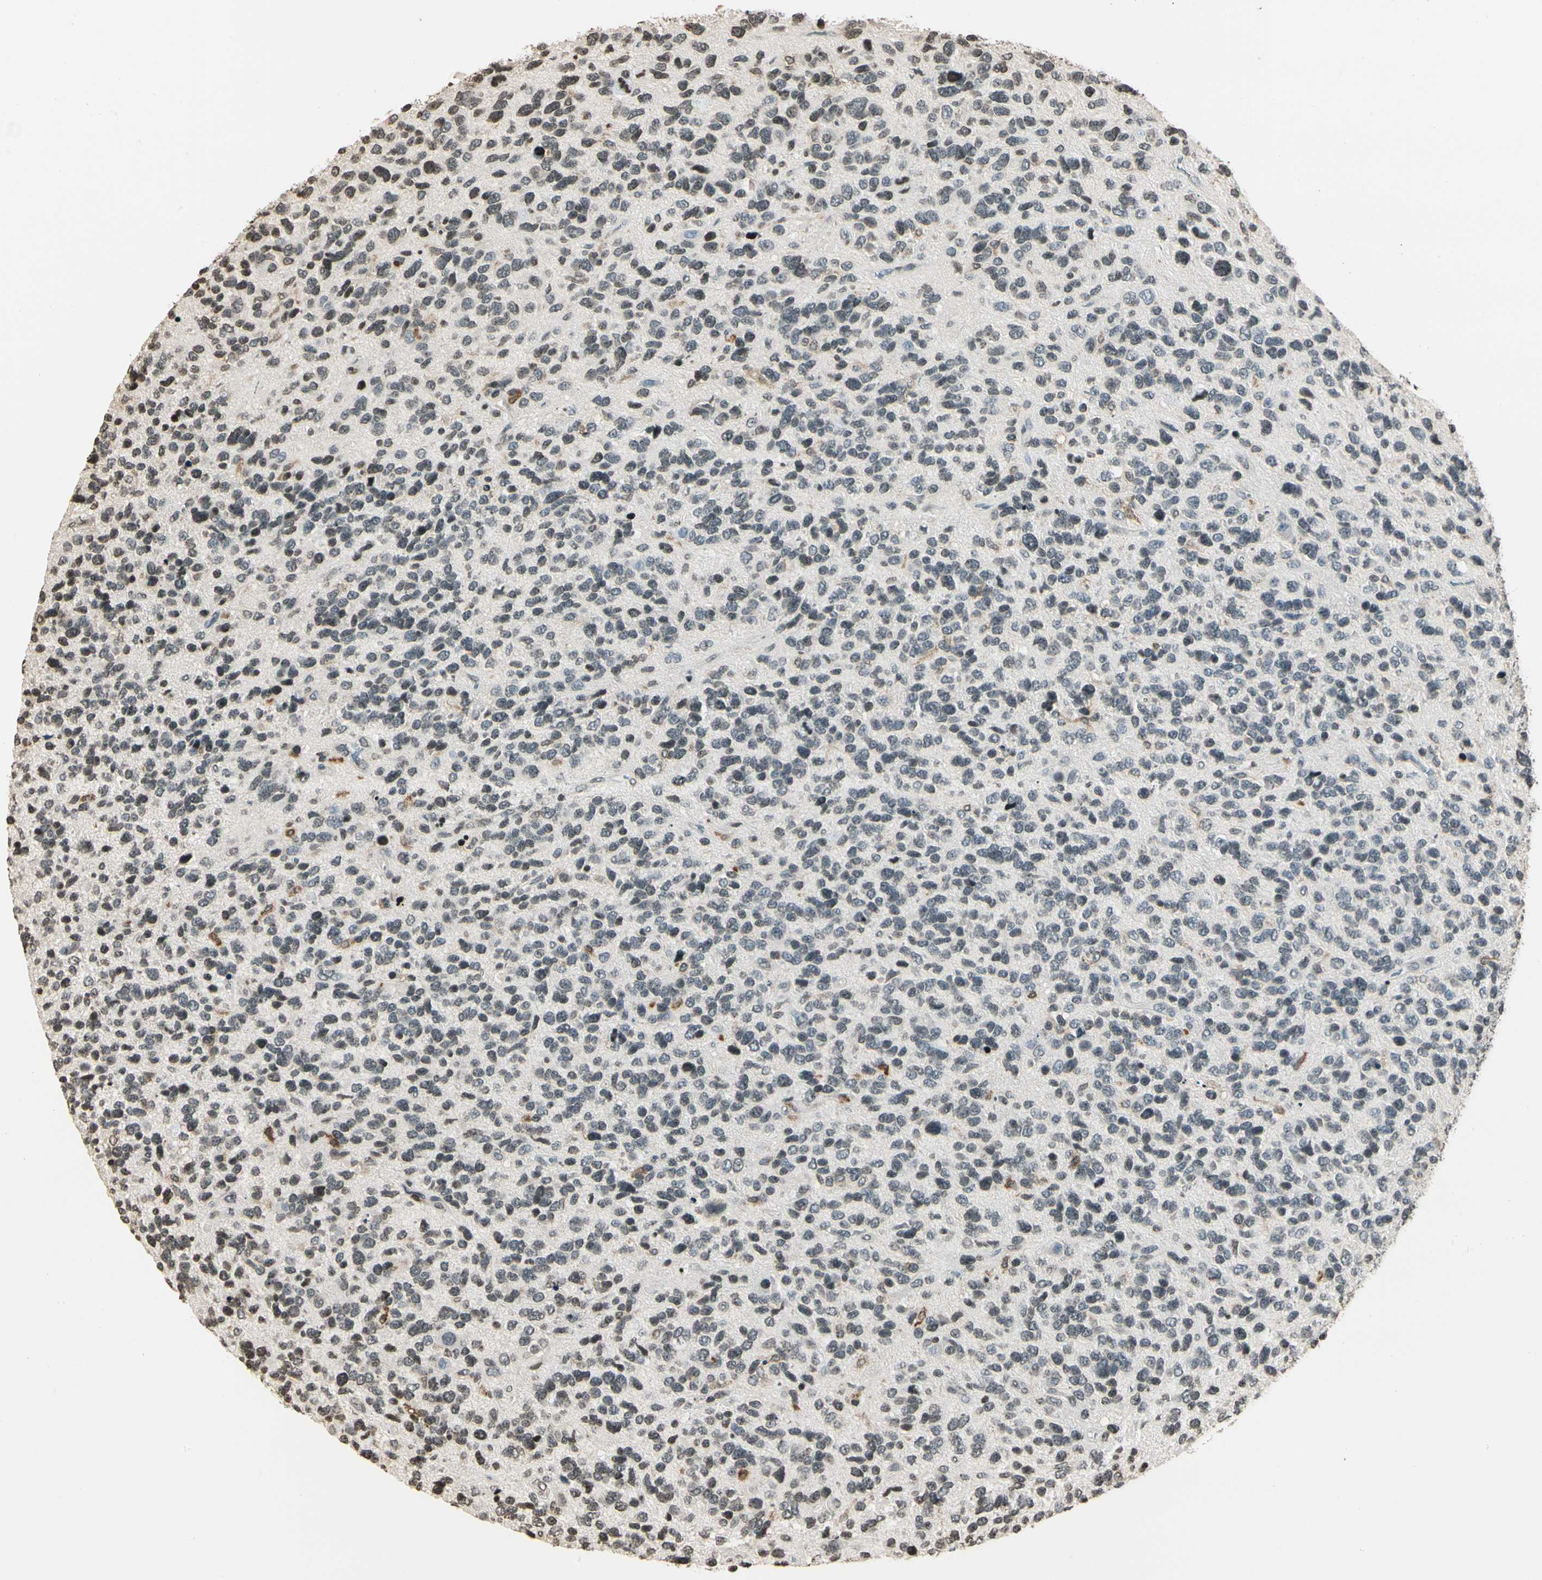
{"staining": {"intensity": "weak", "quantity": "25%-75%", "location": "nuclear"}, "tissue": "glioma", "cell_type": "Tumor cells", "image_type": "cancer", "snomed": [{"axis": "morphology", "description": "Glioma, malignant, High grade"}, {"axis": "topography", "description": "Brain"}], "caption": "Glioma tissue shows weak nuclear staining in approximately 25%-75% of tumor cells, visualized by immunohistochemistry.", "gene": "FER", "patient": {"sex": "female", "age": 58}}